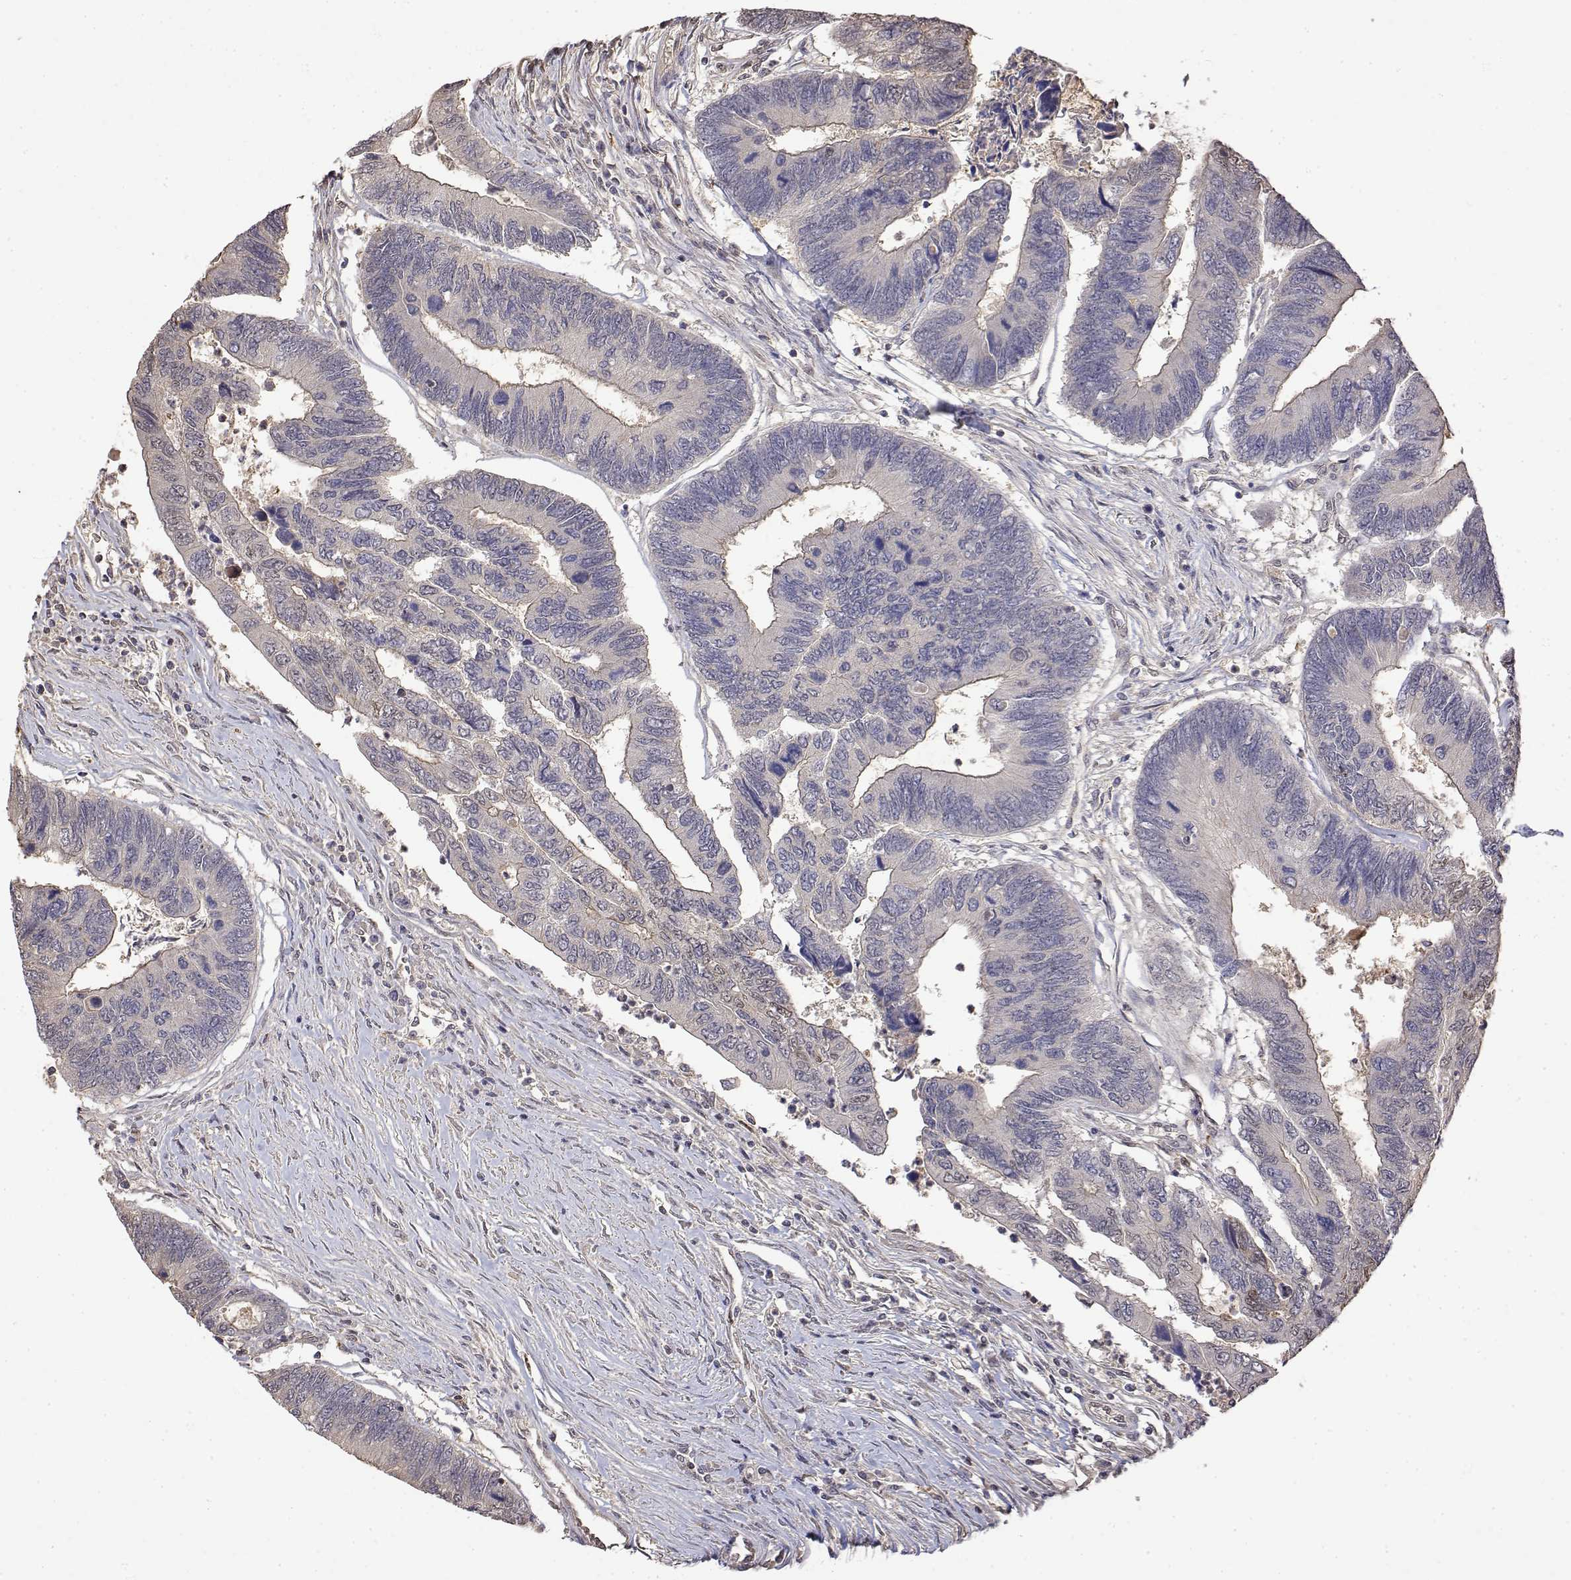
{"staining": {"intensity": "weak", "quantity": "<25%", "location": "cytoplasmic/membranous"}, "tissue": "colorectal cancer", "cell_type": "Tumor cells", "image_type": "cancer", "snomed": [{"axis": "morphology", "description": "Adenocarcinoma, NOS"}, {"axis": "topography", "description": "Colon"}], "caption": "IHC image of human colorectal cancer stained for a protein (brown), which demonstrates no positivity in tumor cells. (DAB (3,3'-diaminobenzidine) IHC visualized using brightfield microscopy, high magnification).", "gene": "TPI1", "patient": {"sex": "female", "age": 67}}